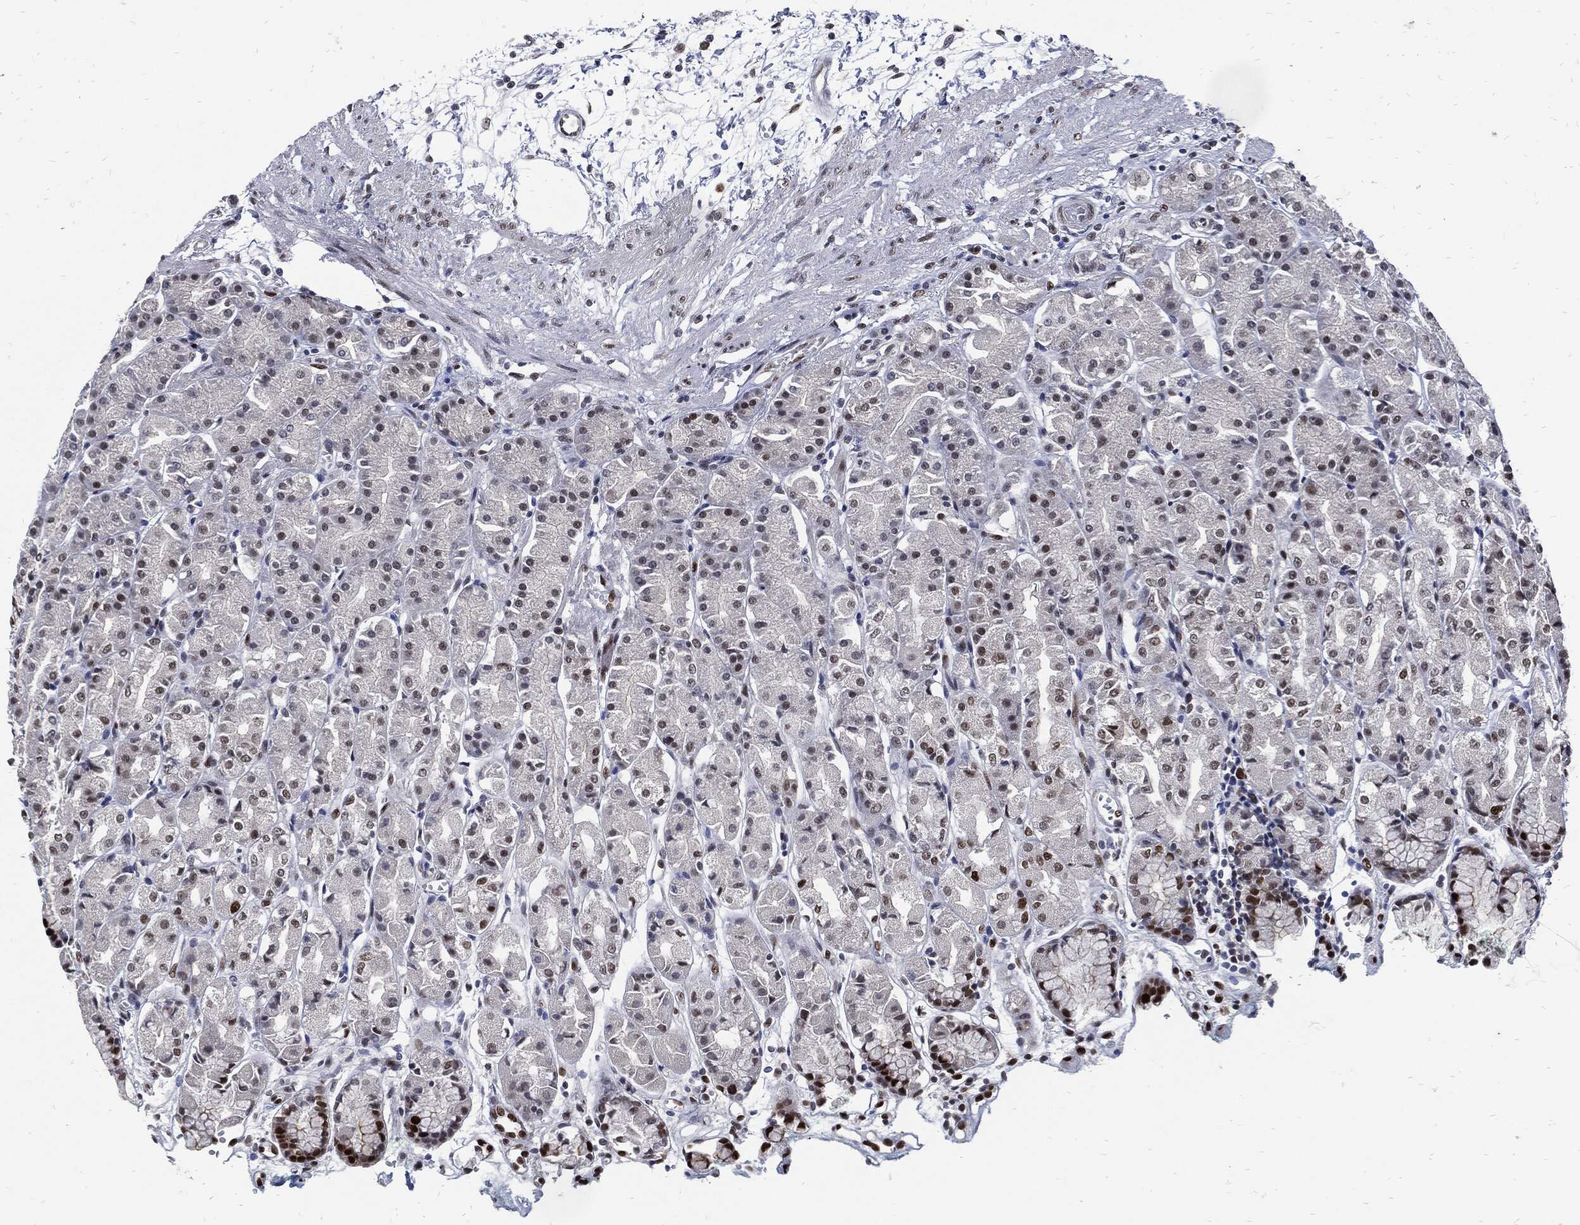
{"staining": {"intensity": "strong", "quantity": "<25%", "location": "nuclear"}, "tissue": "stomach", "cell_type": "Glandular cells", "image_type": "normal", "snomed": [{"axis": "morphology", "description": "Normal tissue, NOS"}, {"axis": "morphology", "description": "Adenocarcinoma, NOS"}, {"axis": "topography", "description": "Stomach"}], "caption": "Immunohistochemical staining of normal human stomach exhibits <25% levels of strong nuclear protein expression in approximately <25% of glandular cells.", "gene": "NBN", "patient": {"sex": "female", "age": 81}}